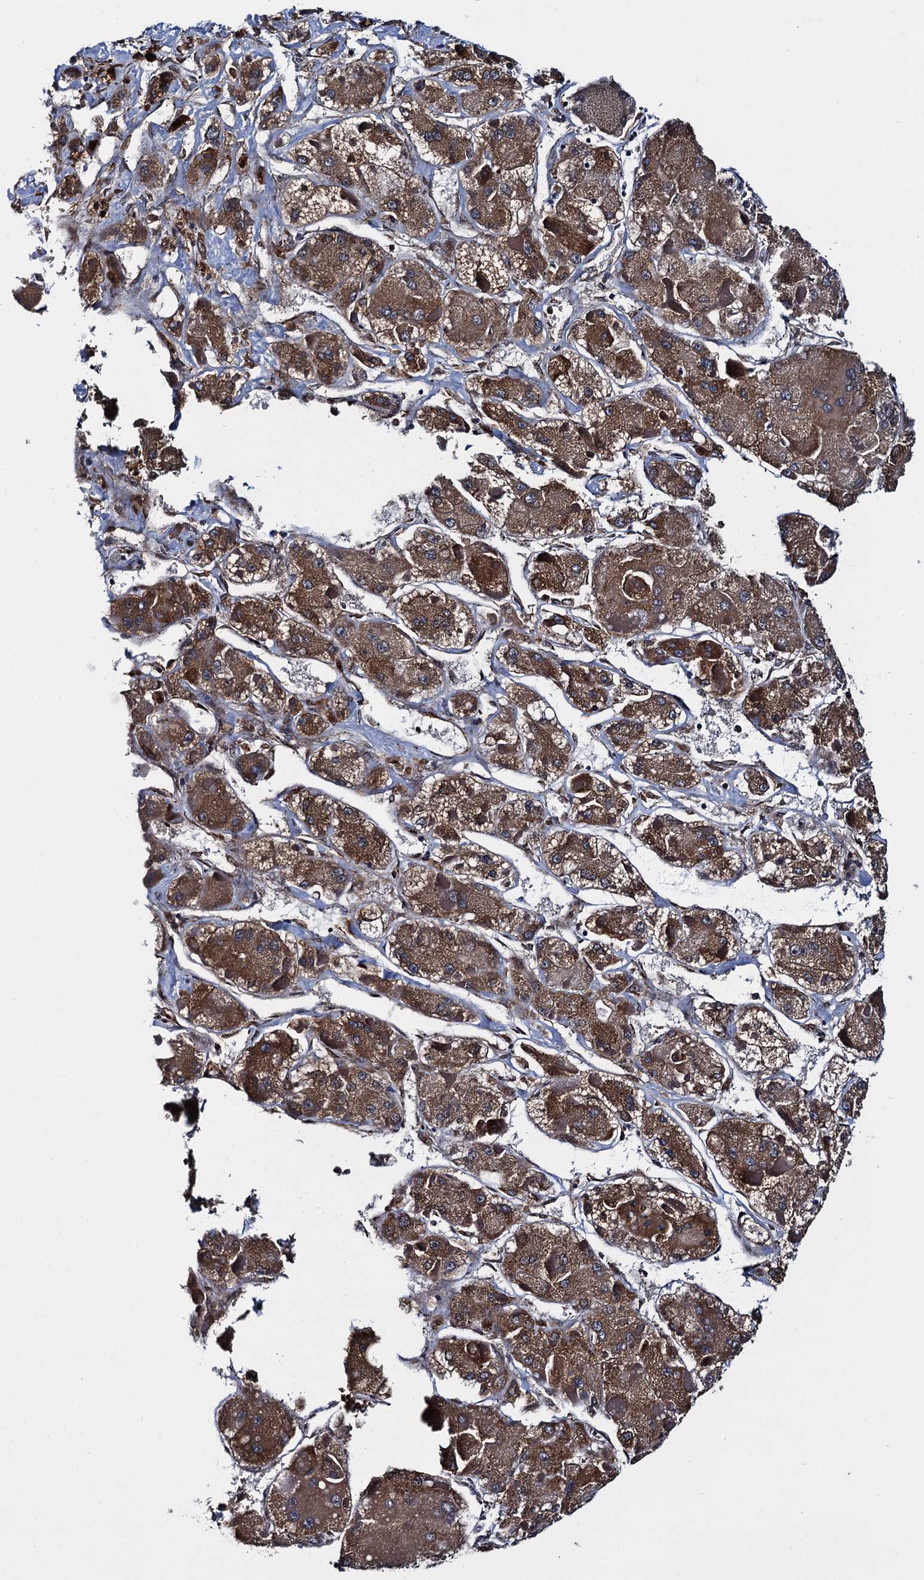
{"staining": {"intensity": "strong", "quantity": ">75%", "location": "cytoplasmic/membranous"}, "tissue": "liver cancer", "cell_type": "Tumor cells", "image_type": "cancer", "snomed": [{"axis": "morphology", "description": "Carcinoma, Hepatocellular, NOS"}, {"axis": "topography", "description": "Liver"}], "caption": "Strong cytoplasmic/membranous protein staining is identified in approximately >75% of tumor cells in hepatocellular carcinoma (liver). (Brightfield microscopy of DAB IHC at high magnification).", "gene": "EVX2", "patient": {"sex": "female", "age": 73}}